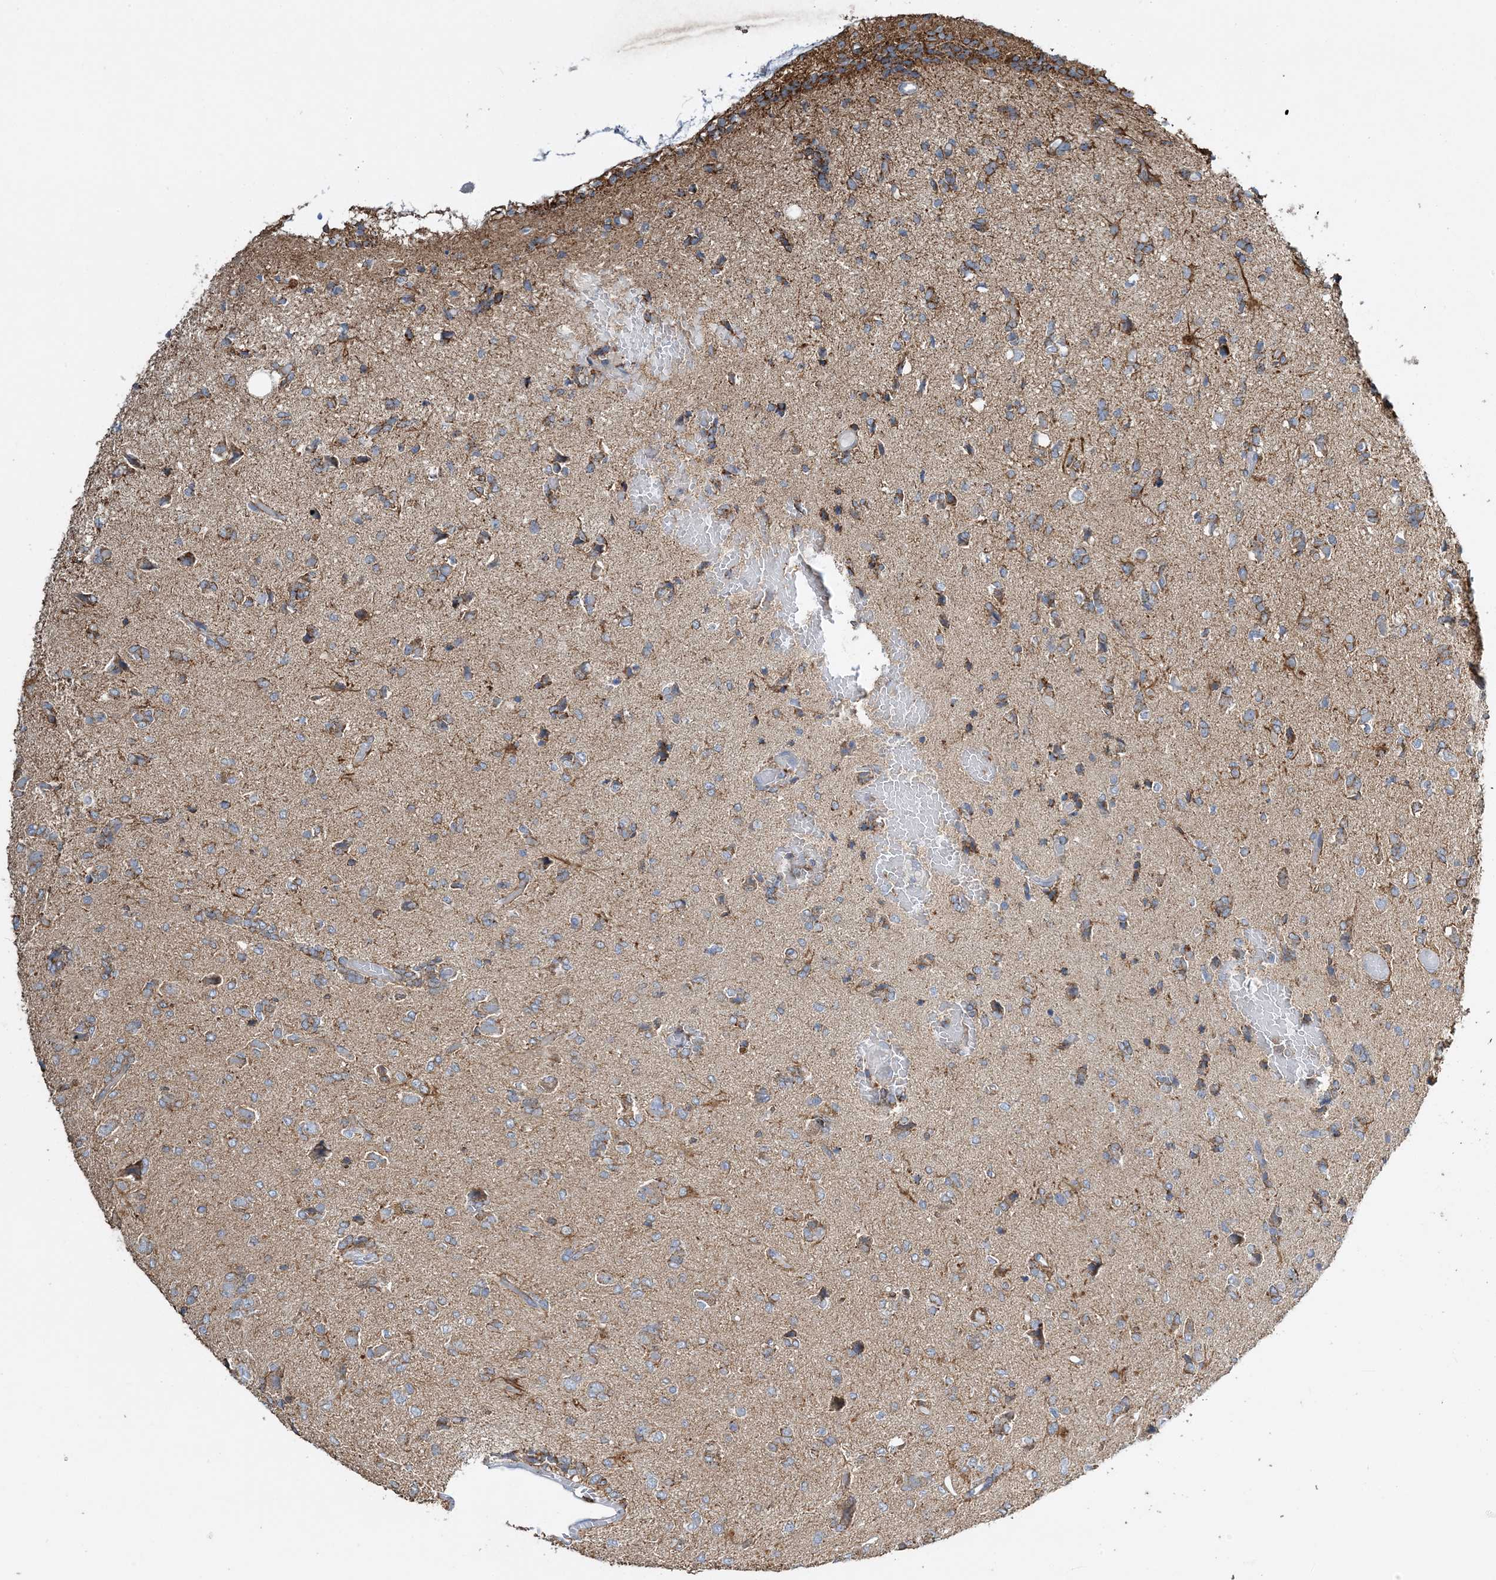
{"staining": {"intensity": "moderate", "quantity": "<25%", "location": "cytoplasmic/membranous"}, "tissue": "glioma", "cell_type": "Tumor cells", "image_type": "cancer", "snomed": [{"axis": "morphology", "description": "Glioma, malignant, High grade"}, {"axis": "topography", "description": "Brain"}], "caption": "Immunohistochemical staining of human glioma demonstrates moderate cytoplasmic/membranous protein positivity in about <25% of tumor cells.", "gene": "TMLHE", "patient": {"sex": "female", "age": 59}}